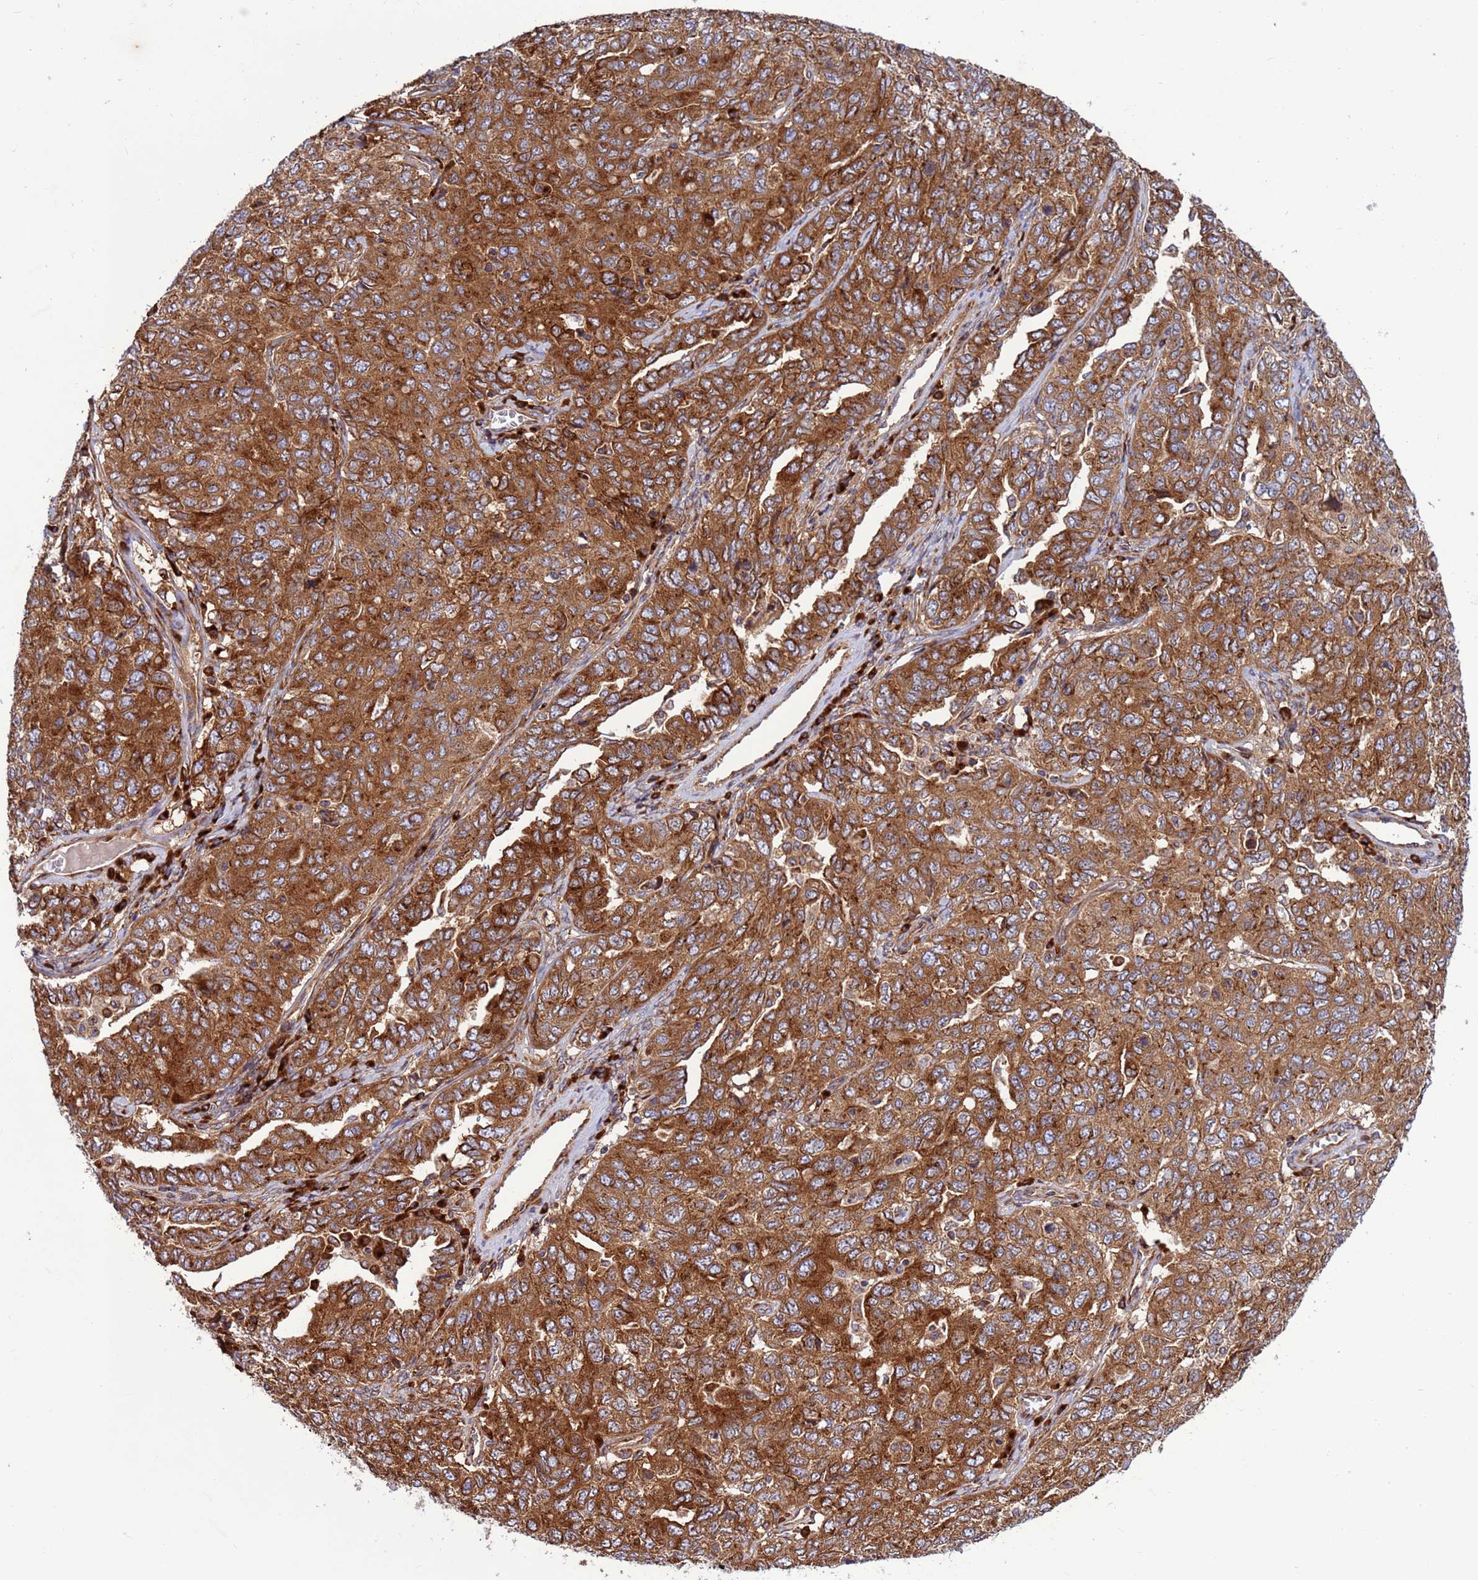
{"staining": {"intensity": "strong", "quantity": ">75%", "location": "cytoplasmic/membranous"}, "tissue": "ovarian cancer", "cell_type": "Tumor cells", "image_type": "cancer", "snomed": [{"axis": "morphology", "description": "Carcinoma, endometroid"}, {"axis": "topography", "description": "Ovary"}], "caption": "This micrograph exhibits IHC staining of ovarian cancer (endometroid carcinoma), with high strong cytoplasmic/membranous positivity in approximately >75% of tumor cells.", "gene": "ZC3HAV1", "patient": {"sex": "female", "age": 62}}